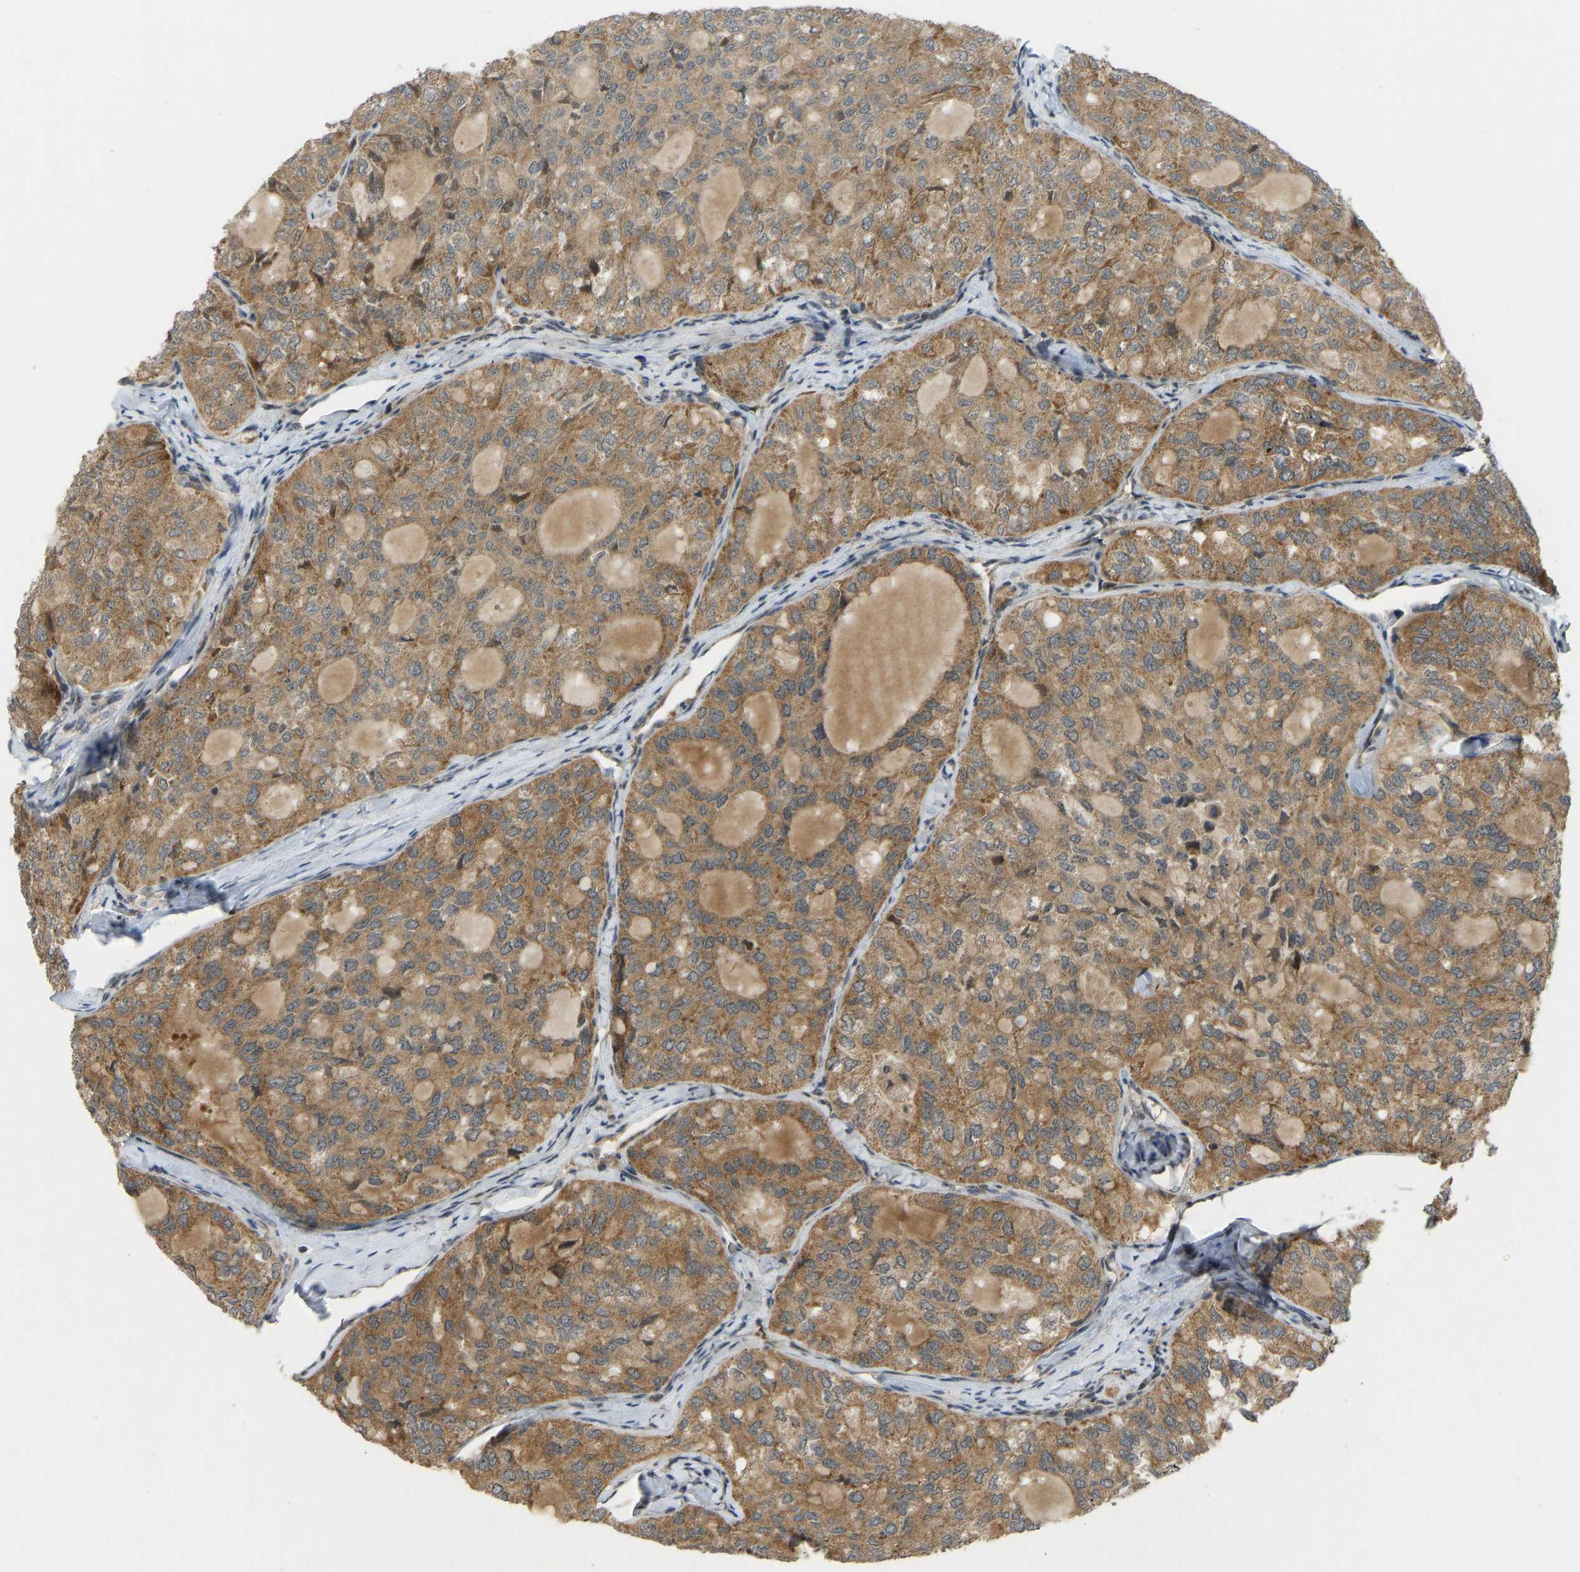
{"staining": {"intensity": "moderate", "quantity": ">75%", "location": "cytoplasmic/membranous"}, "tissue": "thyroid cancer", "cell_type": "Tumor cells", "image_type": "cancer", "snomed": [{"axis": "morphology", "description": "Follicular adenoma carcinoma, NOS"}, {"axis": "topography", "description": "Thyroid gland"}], "caption": "Thyroid cancer stained for a protein (brown) shows moderate cytoplasmic/membranous positive expression in approximately >75% of tumor cells.", "gene": "ACADS", "patient": {"sex": "male", "age": 75}}